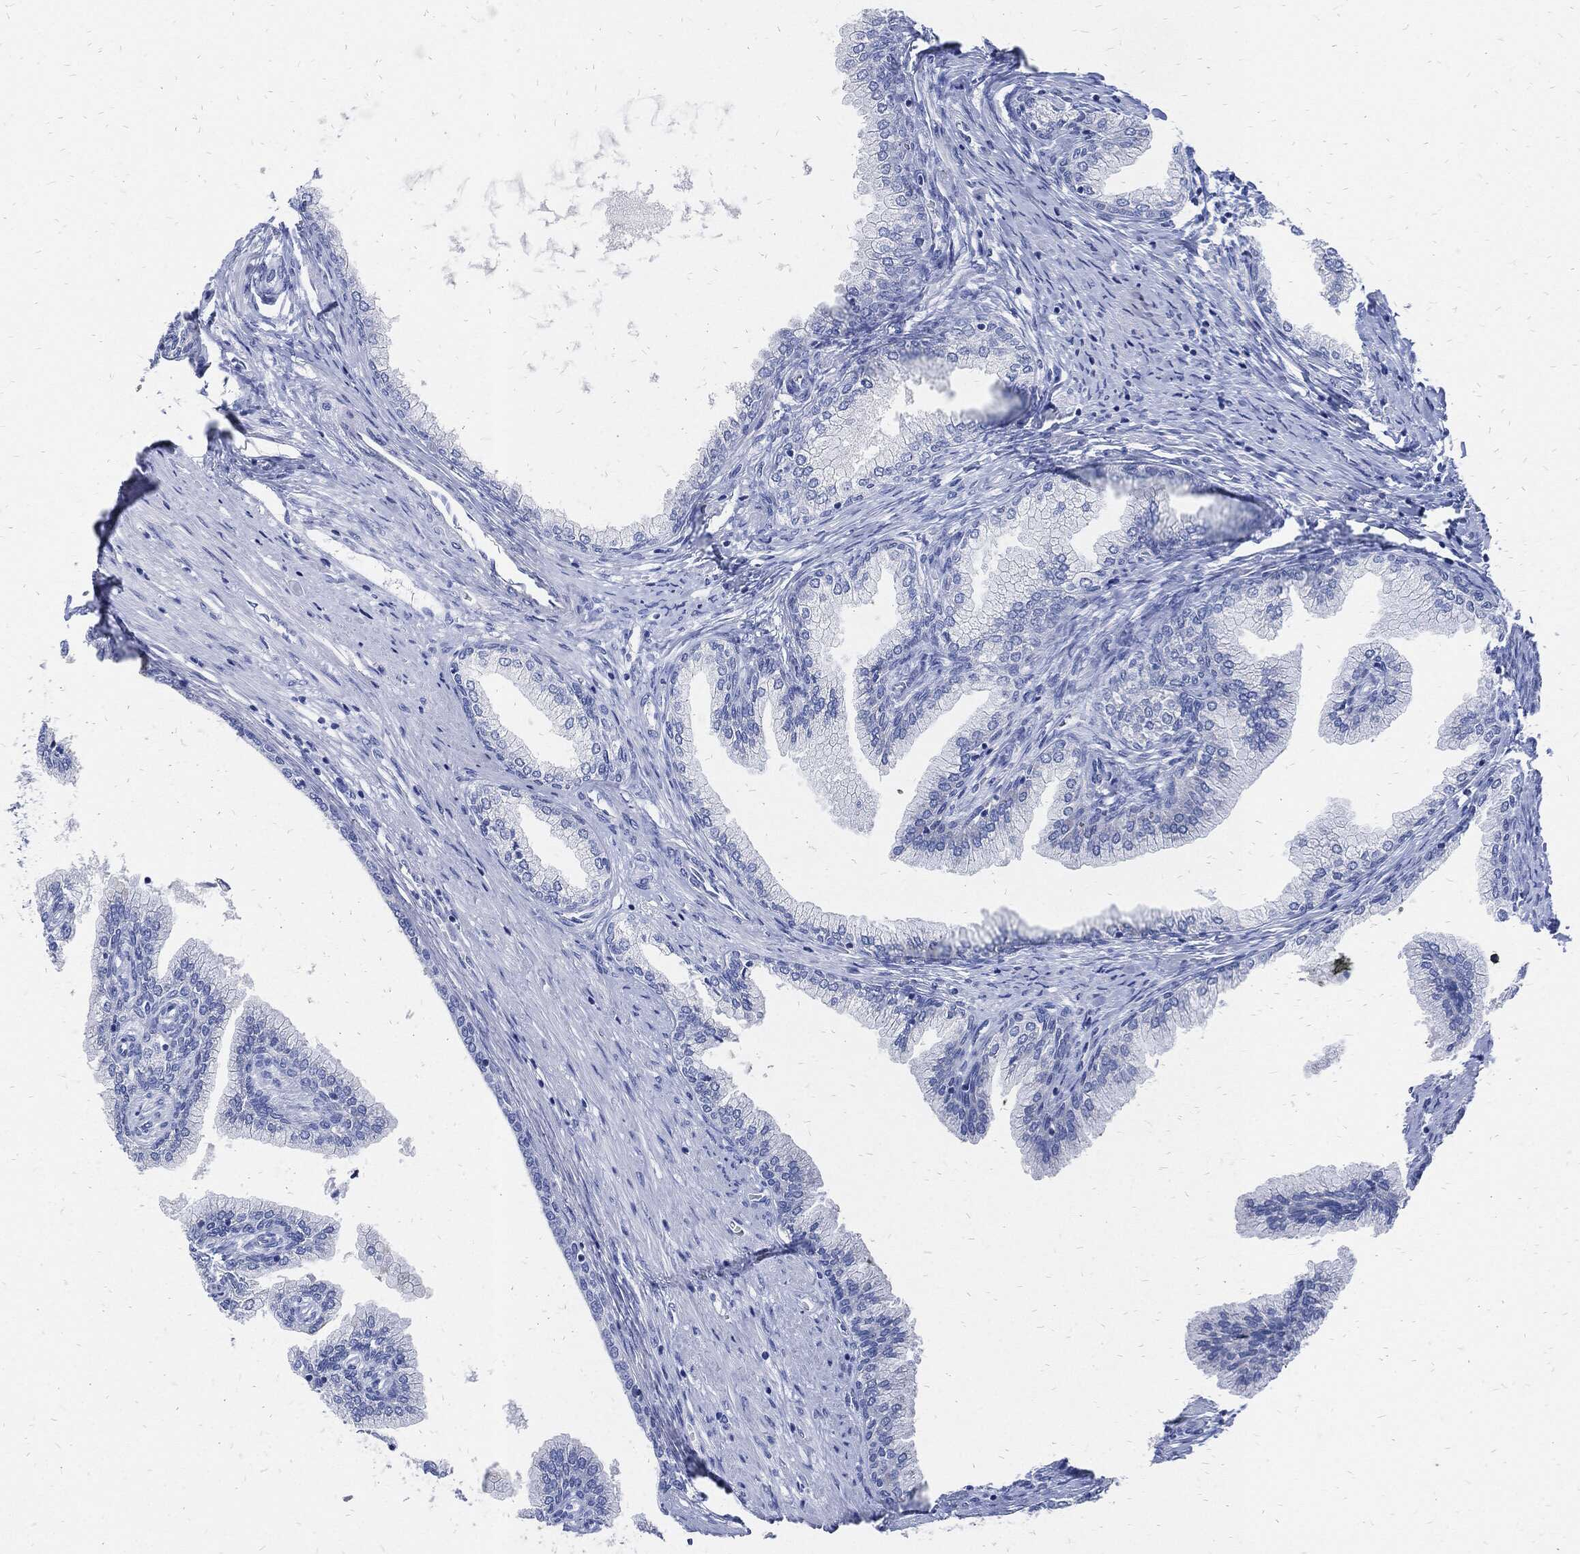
{"staining": {"intensity": "negative", "quantity": "none", "location": "none"}, "tissue": "prostate cancer", "cell_type": "Tumor cells", "image_type": "cancer", "snomed": [{"axis": "morphology", "description": "Adenocarcinoma, Low grade"}, {"axis": "topography", "description": "Prostate and seminal vesicle, NOS"}], "caption": "Tumor cells show no significant expression in prostate cancer.", "gene": "FABP4", "patient": {"sex": "male", "age": 61}}